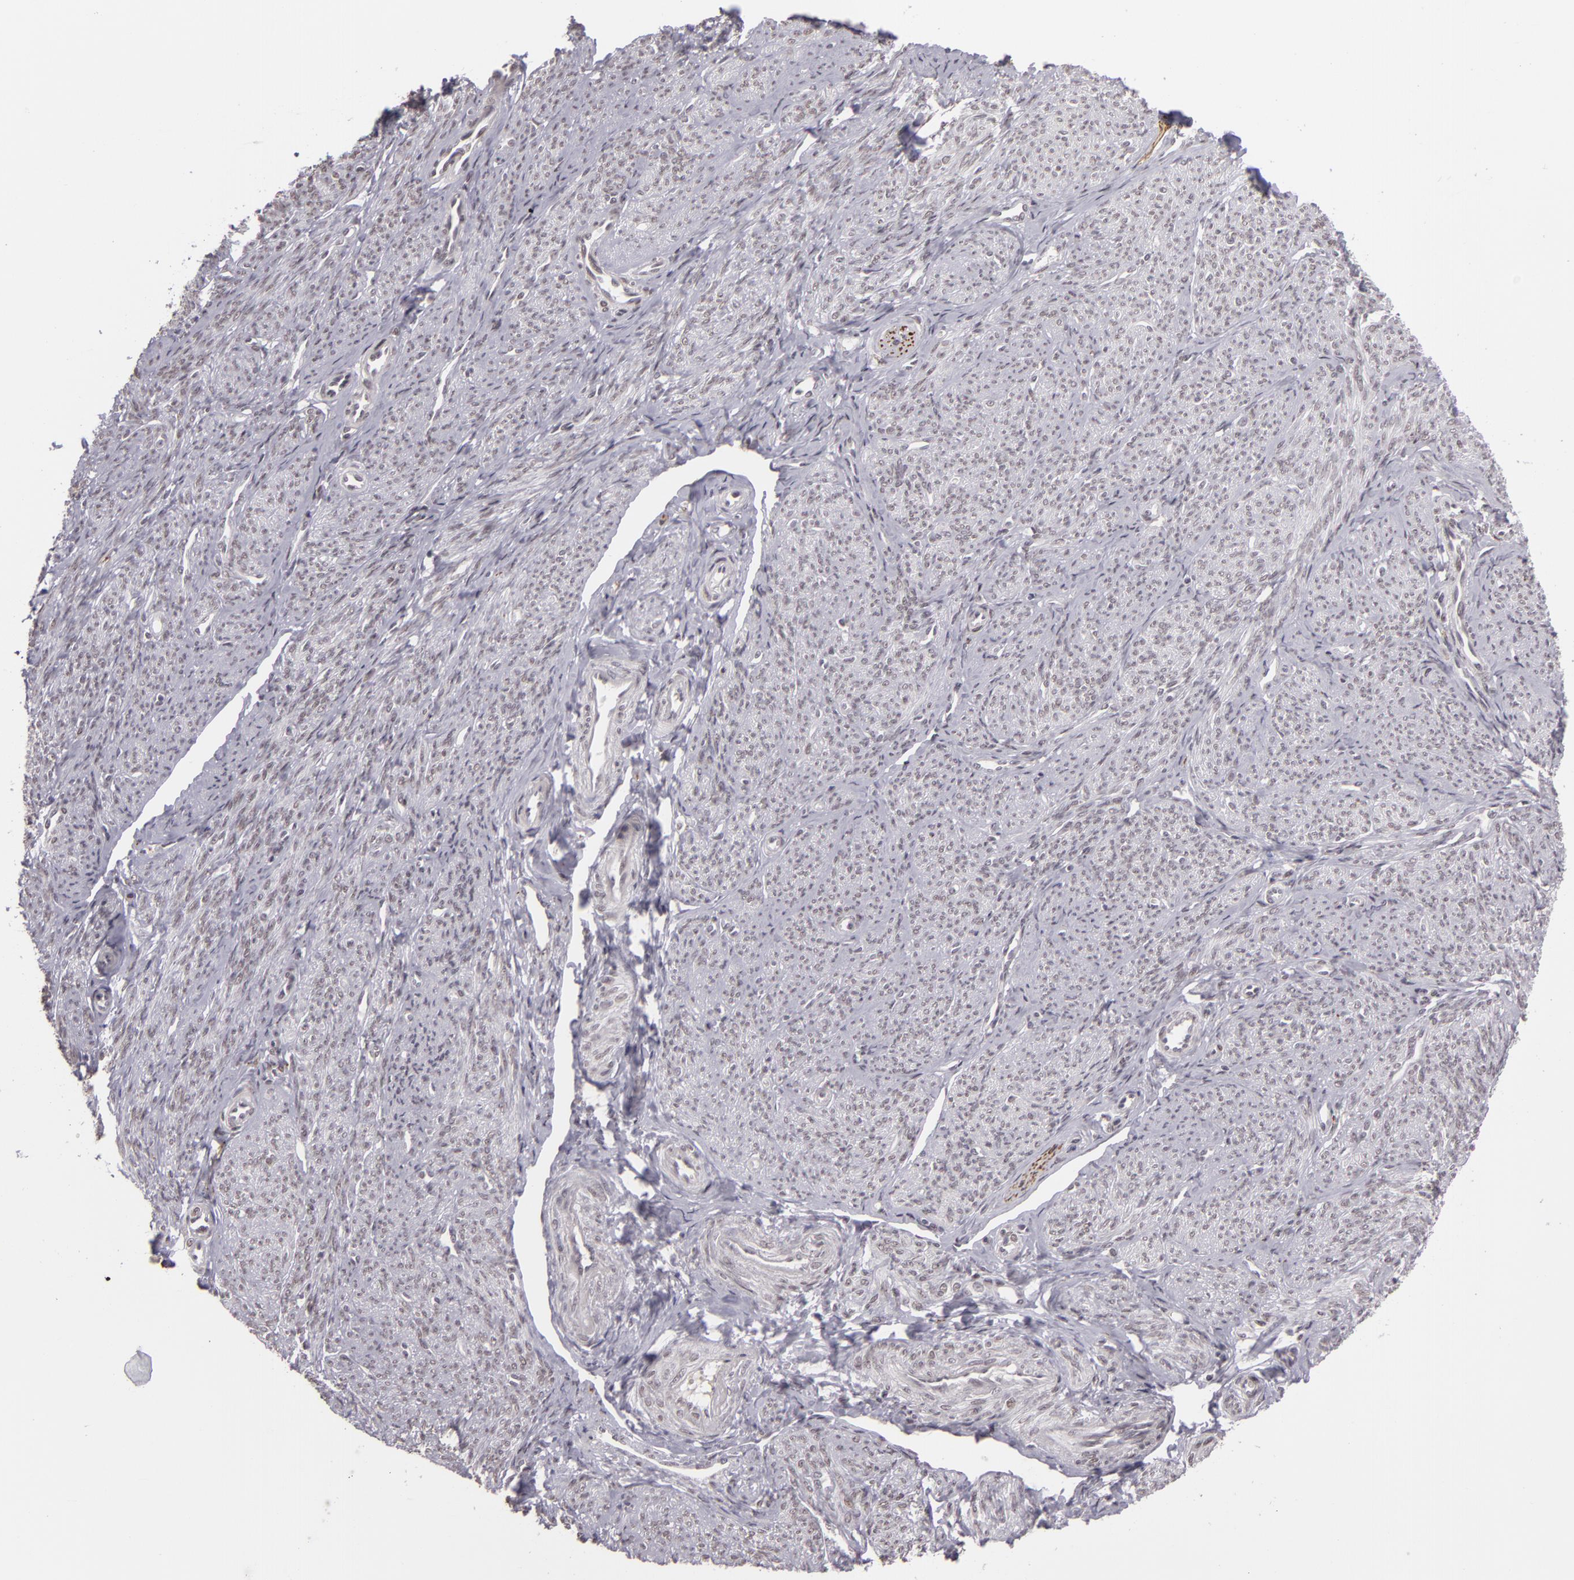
{"staining": {"intensity": "negative", "quantity": "none", "location": "none"}, "tissue": "smooth muscle", "cell_type": "Smooth muscle cells", "image_type": "normal", "snomed": [{"axis": "morphology", "description": "Normal tissue, NOS"}, {"axis": "topography", "description": "Cervix"}, {"axis": "topography", "description": "Endometrium"}], "caption": "Protein analysis of unremarkable smooth muscle exhibits no significant positivity in smooth muscle cells.", "gene": "RRP7A", "patient": {"sex": "female", "age": 65}}